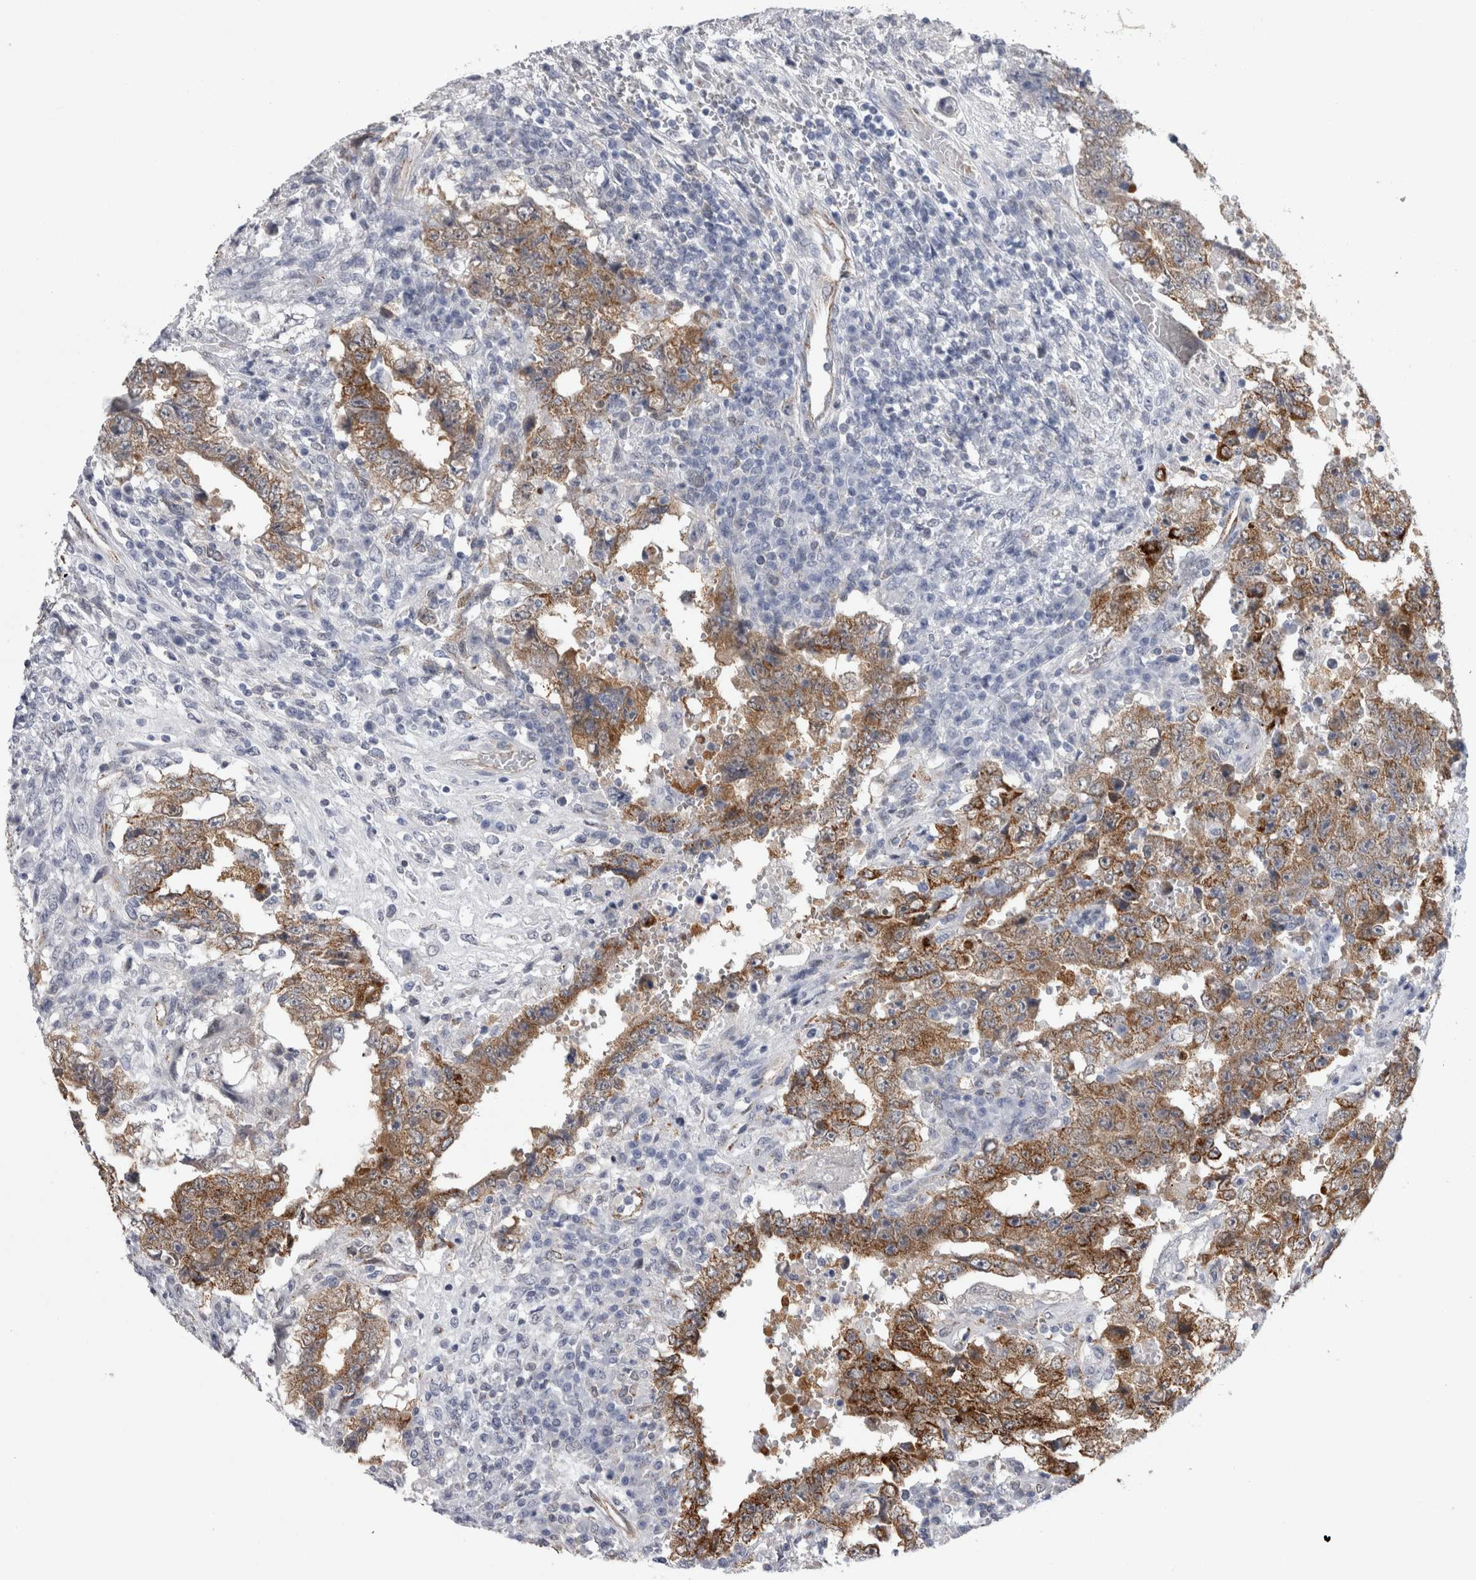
{"staining": {"intensity": "moderate", "quantity": ">75%", "location": "cytoplasmic/membranous"}, "tissue": "testis cancer", "cell_type": "Tumor cells", "image_type": "cancer", "snomed": [{"axis": "morphology", "description": "Carcinoma, Embryonal, NOS"}, {"axis": "topography", "description": "Testis"}], "caption": "Human testis embryonal carcinoma stained for a protein (brown) exhibits moderate cytoplasmic/membranous positive positivity in approximately >75% of tumor cells.", "gene": "ACOT7", "patient": {"sex": "male", "age": 26}}